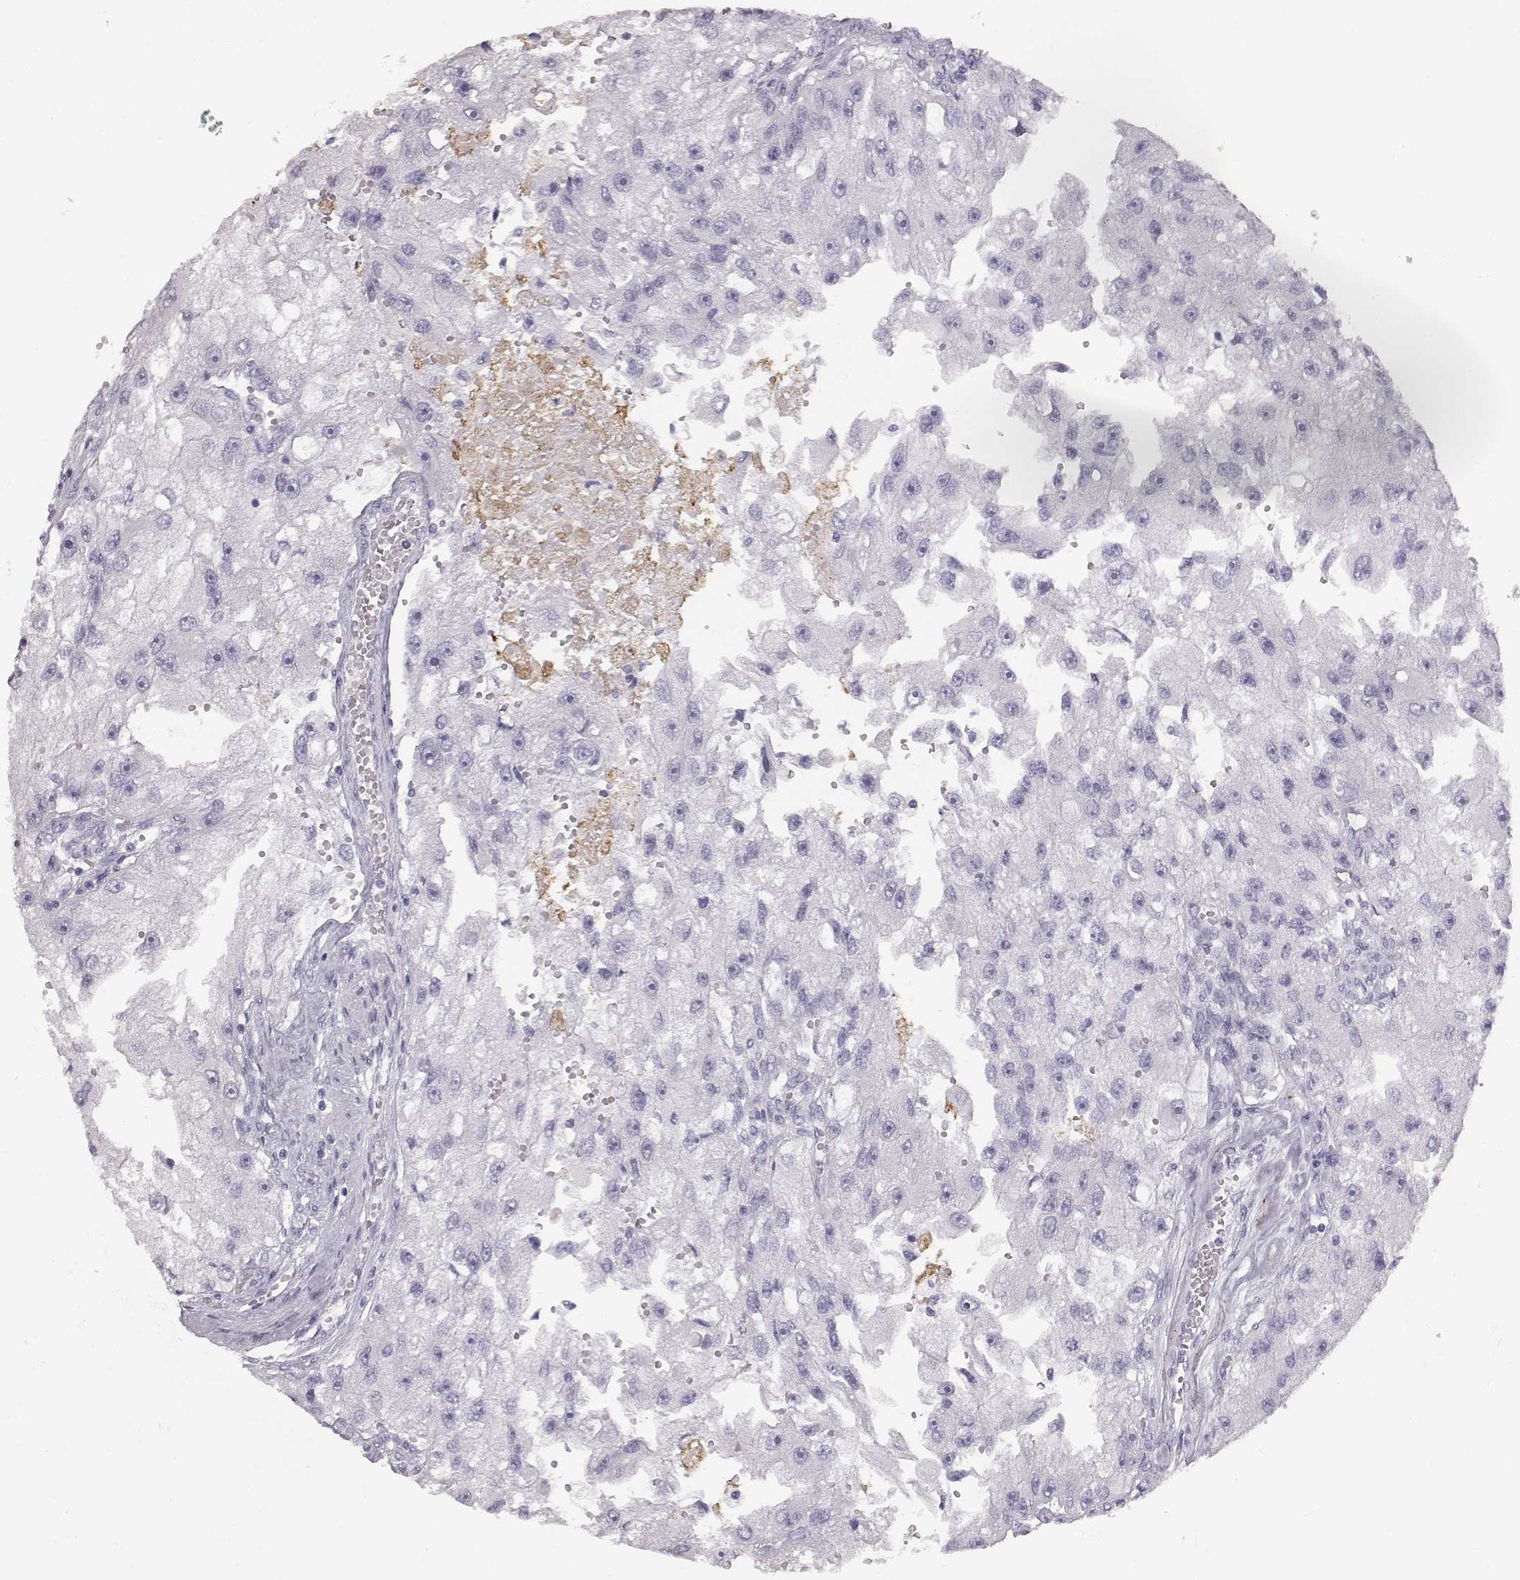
{"staining": {"intensity": "negative", "quantity": "none", "location": "none"}, "tissue": "renal cancer", "cell_type": "Tumor cells", "image_type": "cancer", "snomed": [{"axis": "morphology", "description": "Adenocarcinoma, NOS"}, {"axis": "topography", "description": "Kidney"}], "caption": "Renal adenocarcinoma was stained to show a protein in brown. There is no significant positivity in tumor cells.", "gene": "KRTAP16-1", "patient": {"sex": "male", "age": 63}}